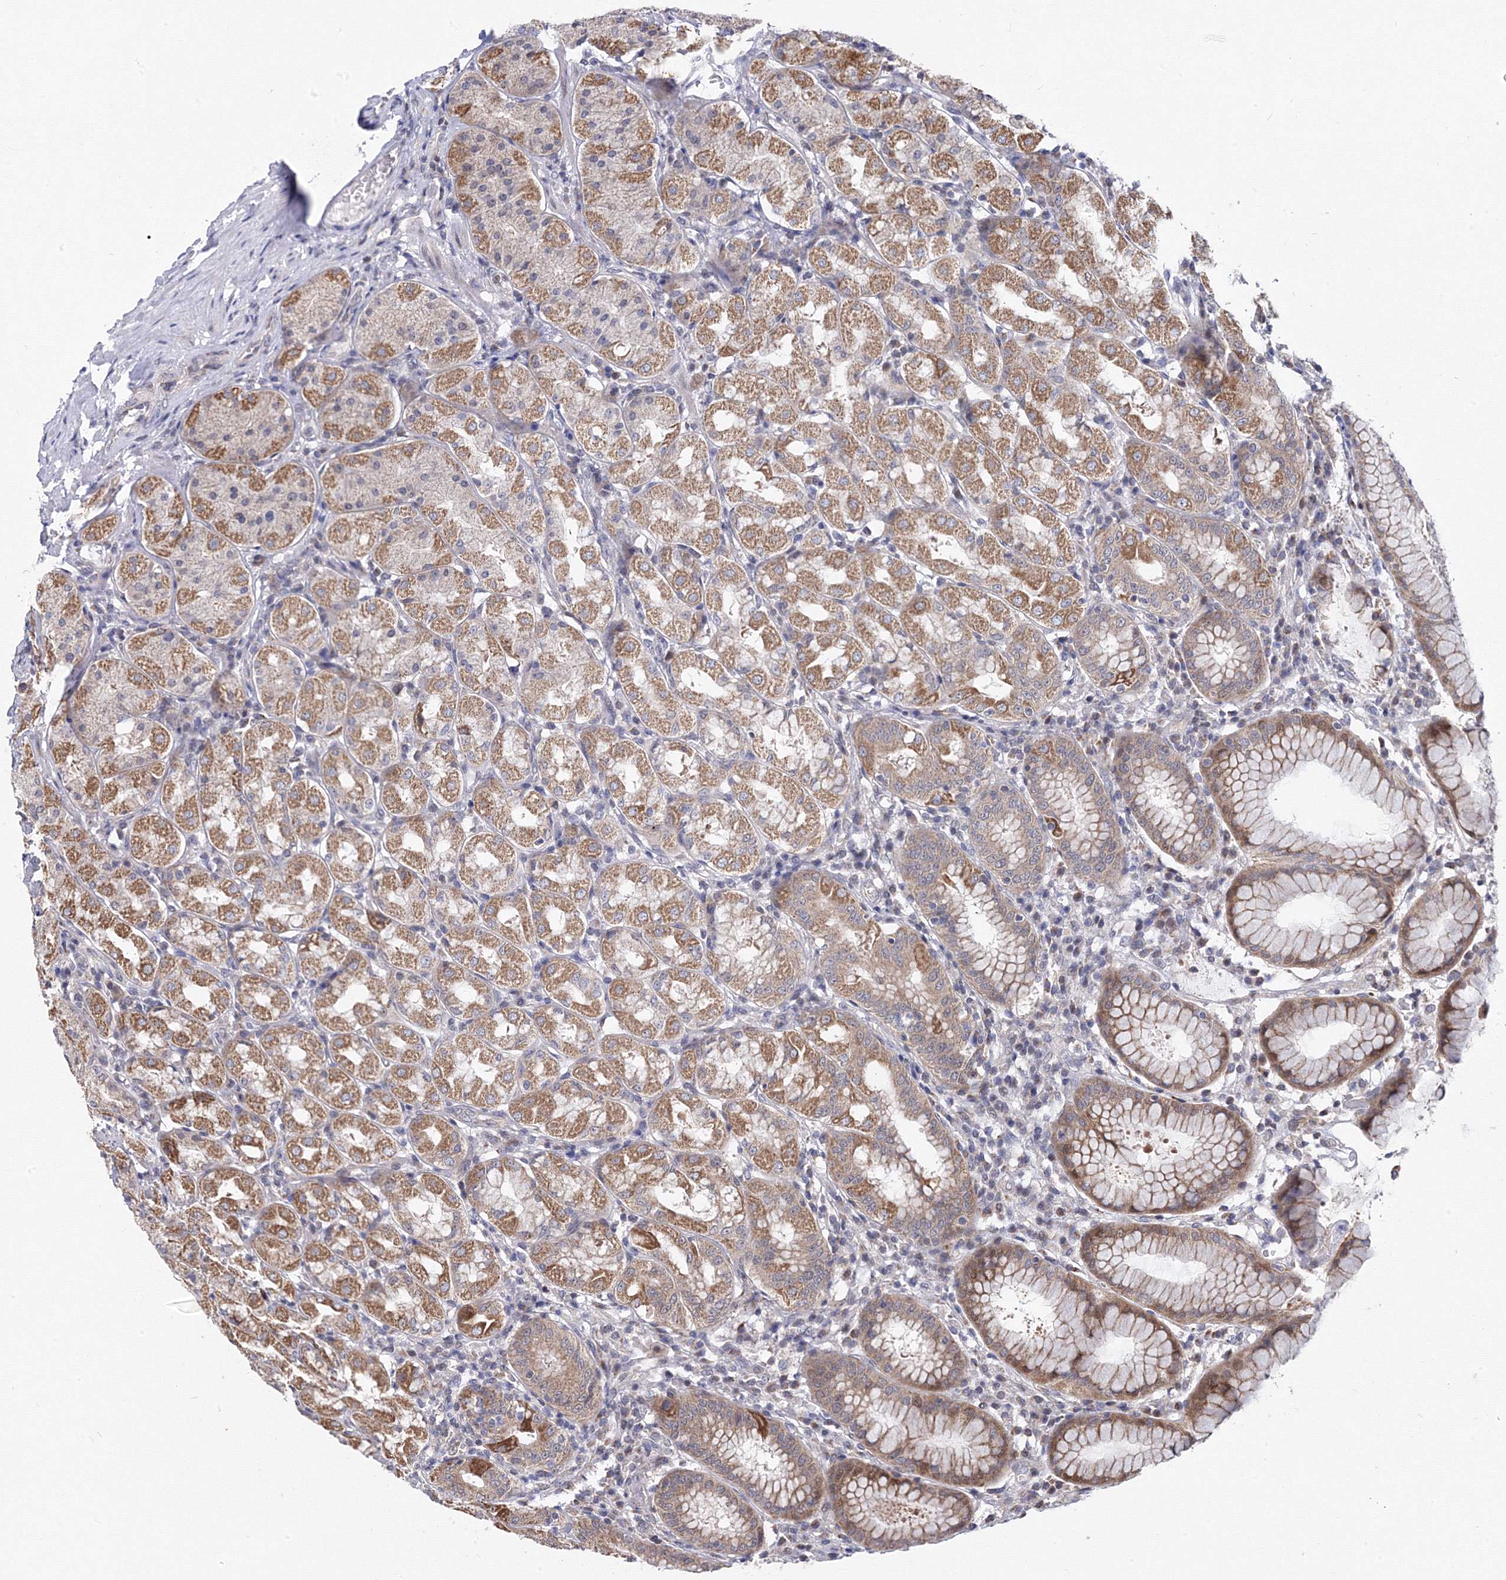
{"staining": {"intensity": "moderate", "quantity": "25%-75%", "location": "cytoplasmic/membranous"}, "tissue": "stomach", "cell_type": "Glandular cells", "image_type": "normal", "snomed": [{"axis": "morphology", "description": "Normal tissue, NOS"}, {"axis": "topography", "description": "Stomach"}, {"axis": "topography", "description": "Stomach, lower"}], "caption": "This is an image of immunohistochemistry staining of unremarkable stomach, which shows moderate staining in the cytoplasmic/membranous of glandular cells.", "gene": "GPN1", "patient": {"sex": "female", "age": 56}}